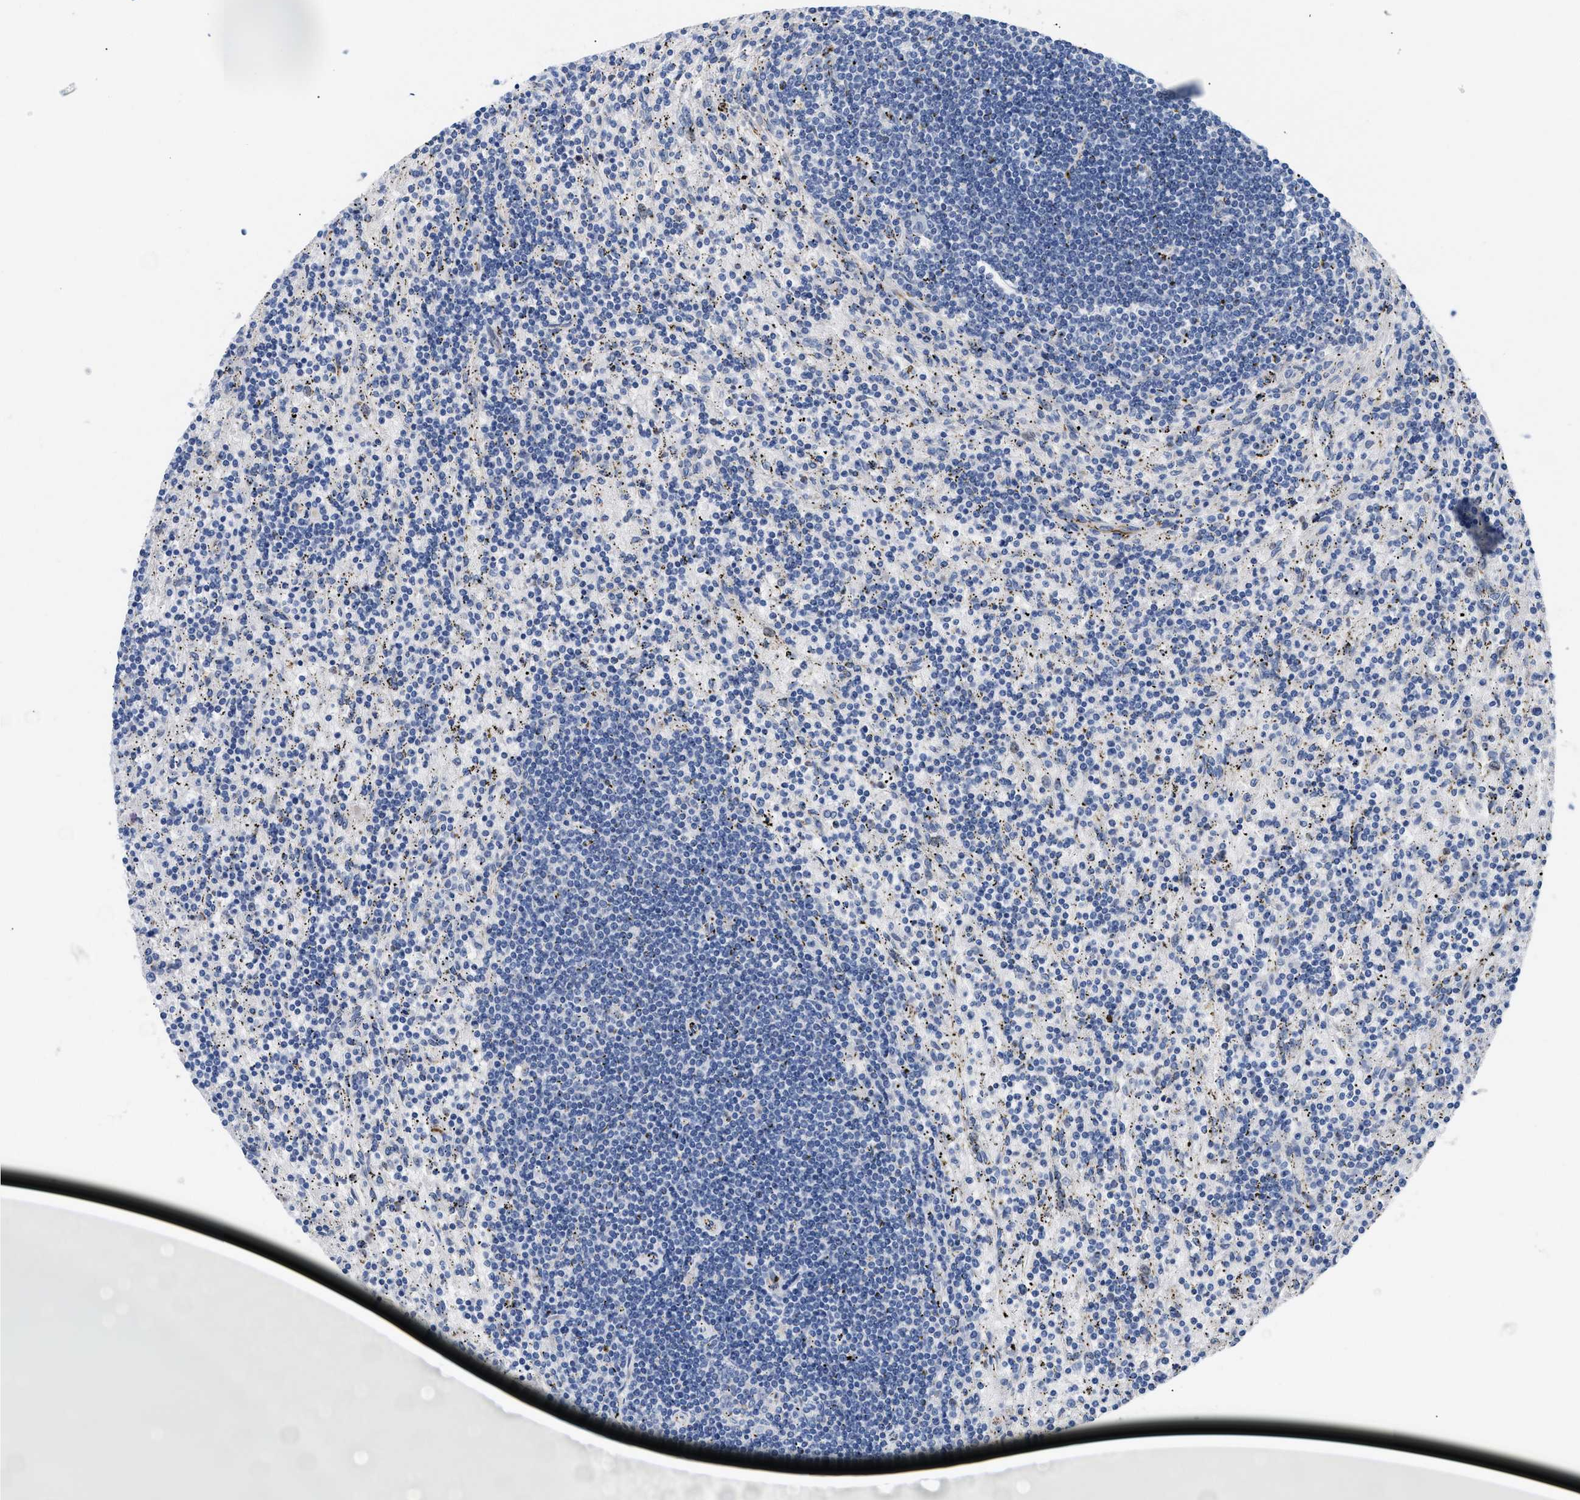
{"staining": {"intensity": "negative", "quantity": "none", "location": "none"}, "tissue": "lymphoma", "cell_type": "Tumor cells", "image_type": "cancer", "snomed": [{"axis": "morphology", "description": "Malignant lymphoma, non-Hodgkin's type, Low grade"}, {"axis": "topography", "description": "Spleen"}], "caption": "Human lymphoma stained for a protein using immunohistochemistry (IHC) shows no positivity in tumor cells.", "gene": "TFPI", "patient": {"sex": "male", "age": 76}}